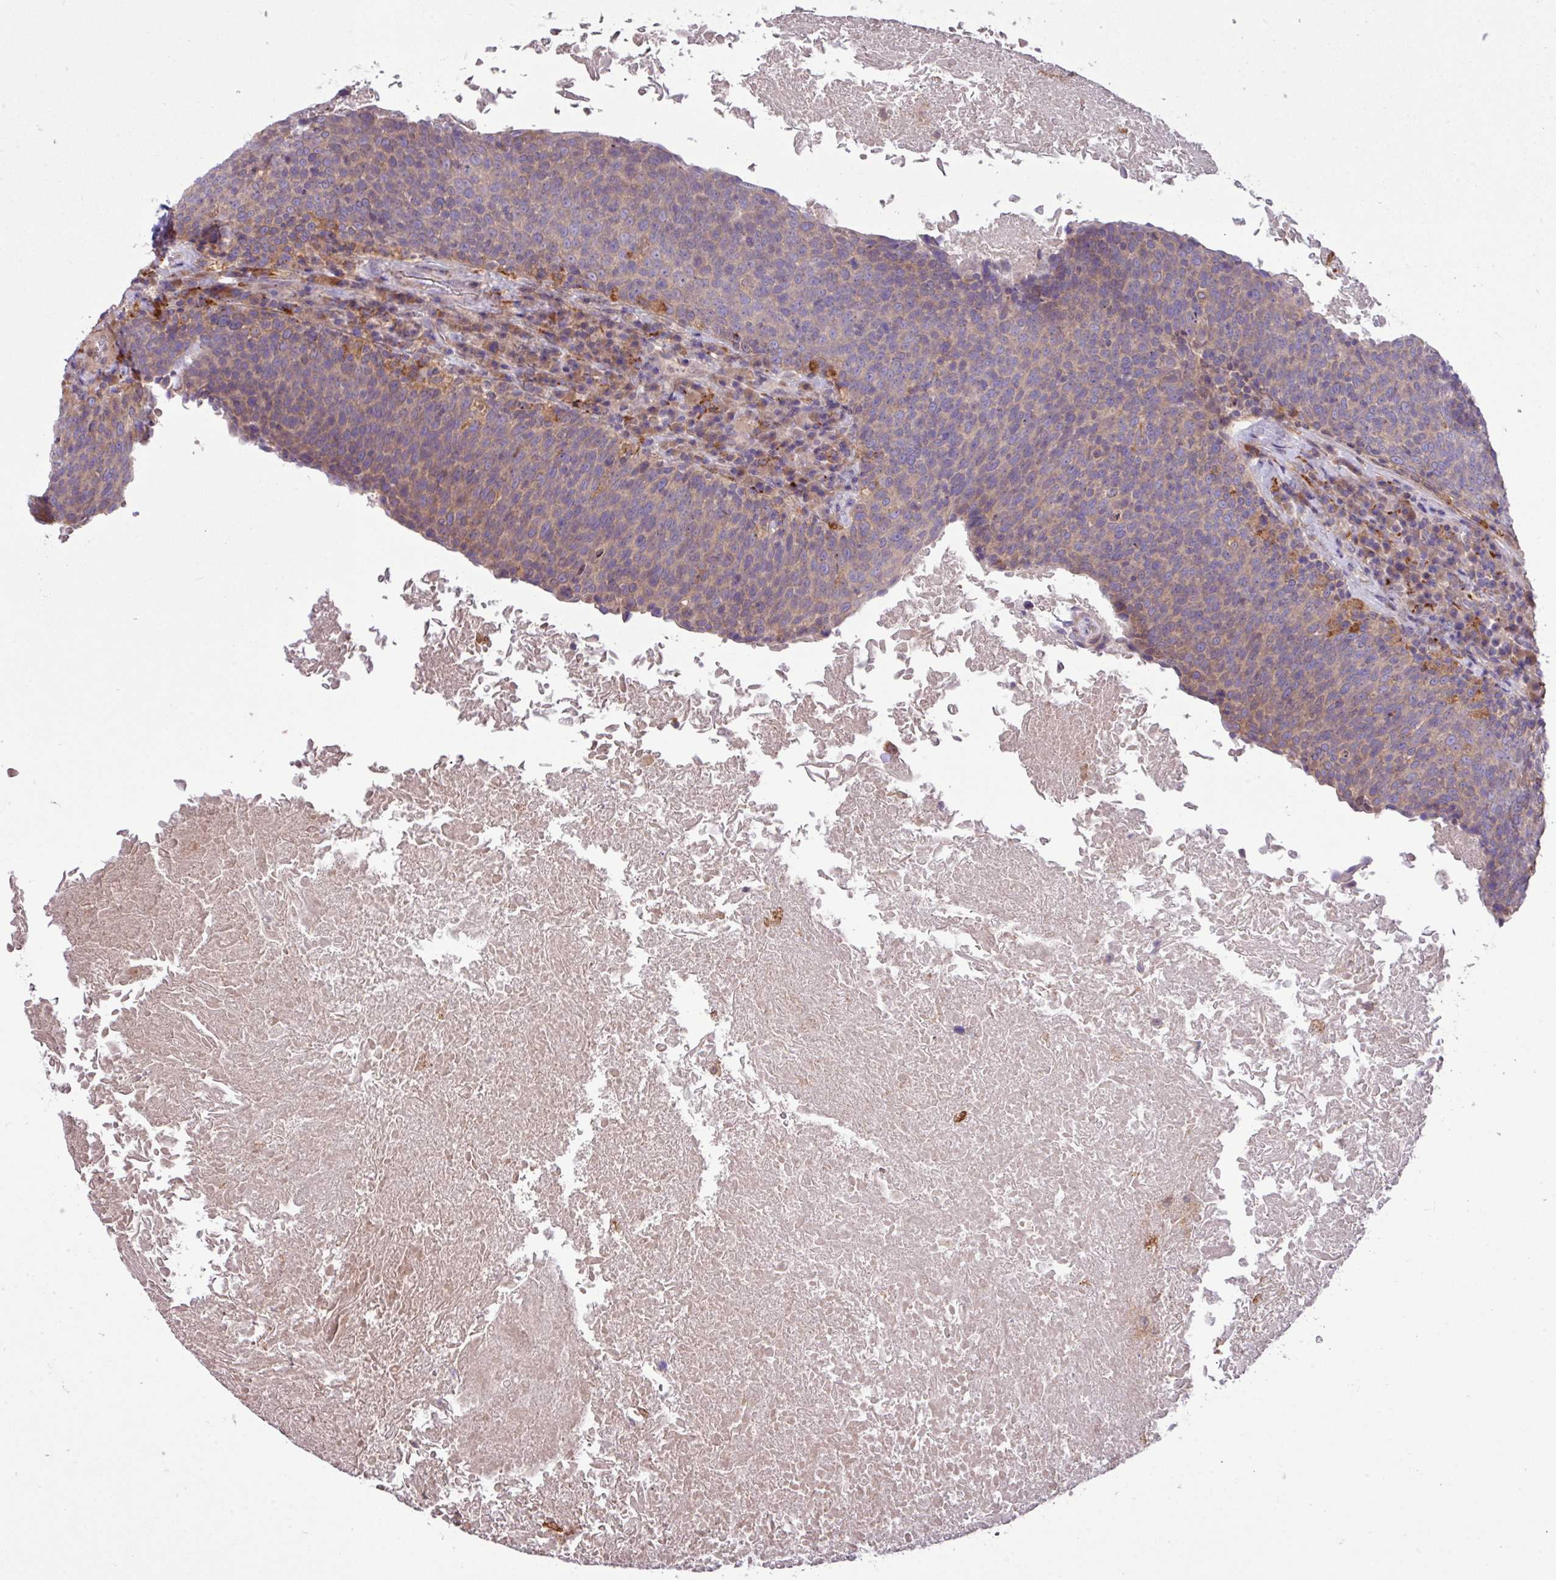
{"staining": {"intensity": "weak", "quantity": "25%-75%", "location": "cytoplasmic/membranous"}, "tissue": "head and neck cancer", "cell_type": "Tumor cells", "image_type": "cancer", "snomed": [{"axis": "morphology", "description": "Squamous cell carcinoma, NOS"}, {"axis": "morphology", "description": "Squamous cell carcinoma, metastatic, NOS"}, {"axis": "topography", "description": "Lymph node"}, {"axis": "topography", "description": "Head-Neck"}], "caption": "Human head and neck cancer stained with a protein marker reveals weak staining in tumor cells.", "gene": "ARHGEF25", "patient": {"sex": "male", "age": 62}}